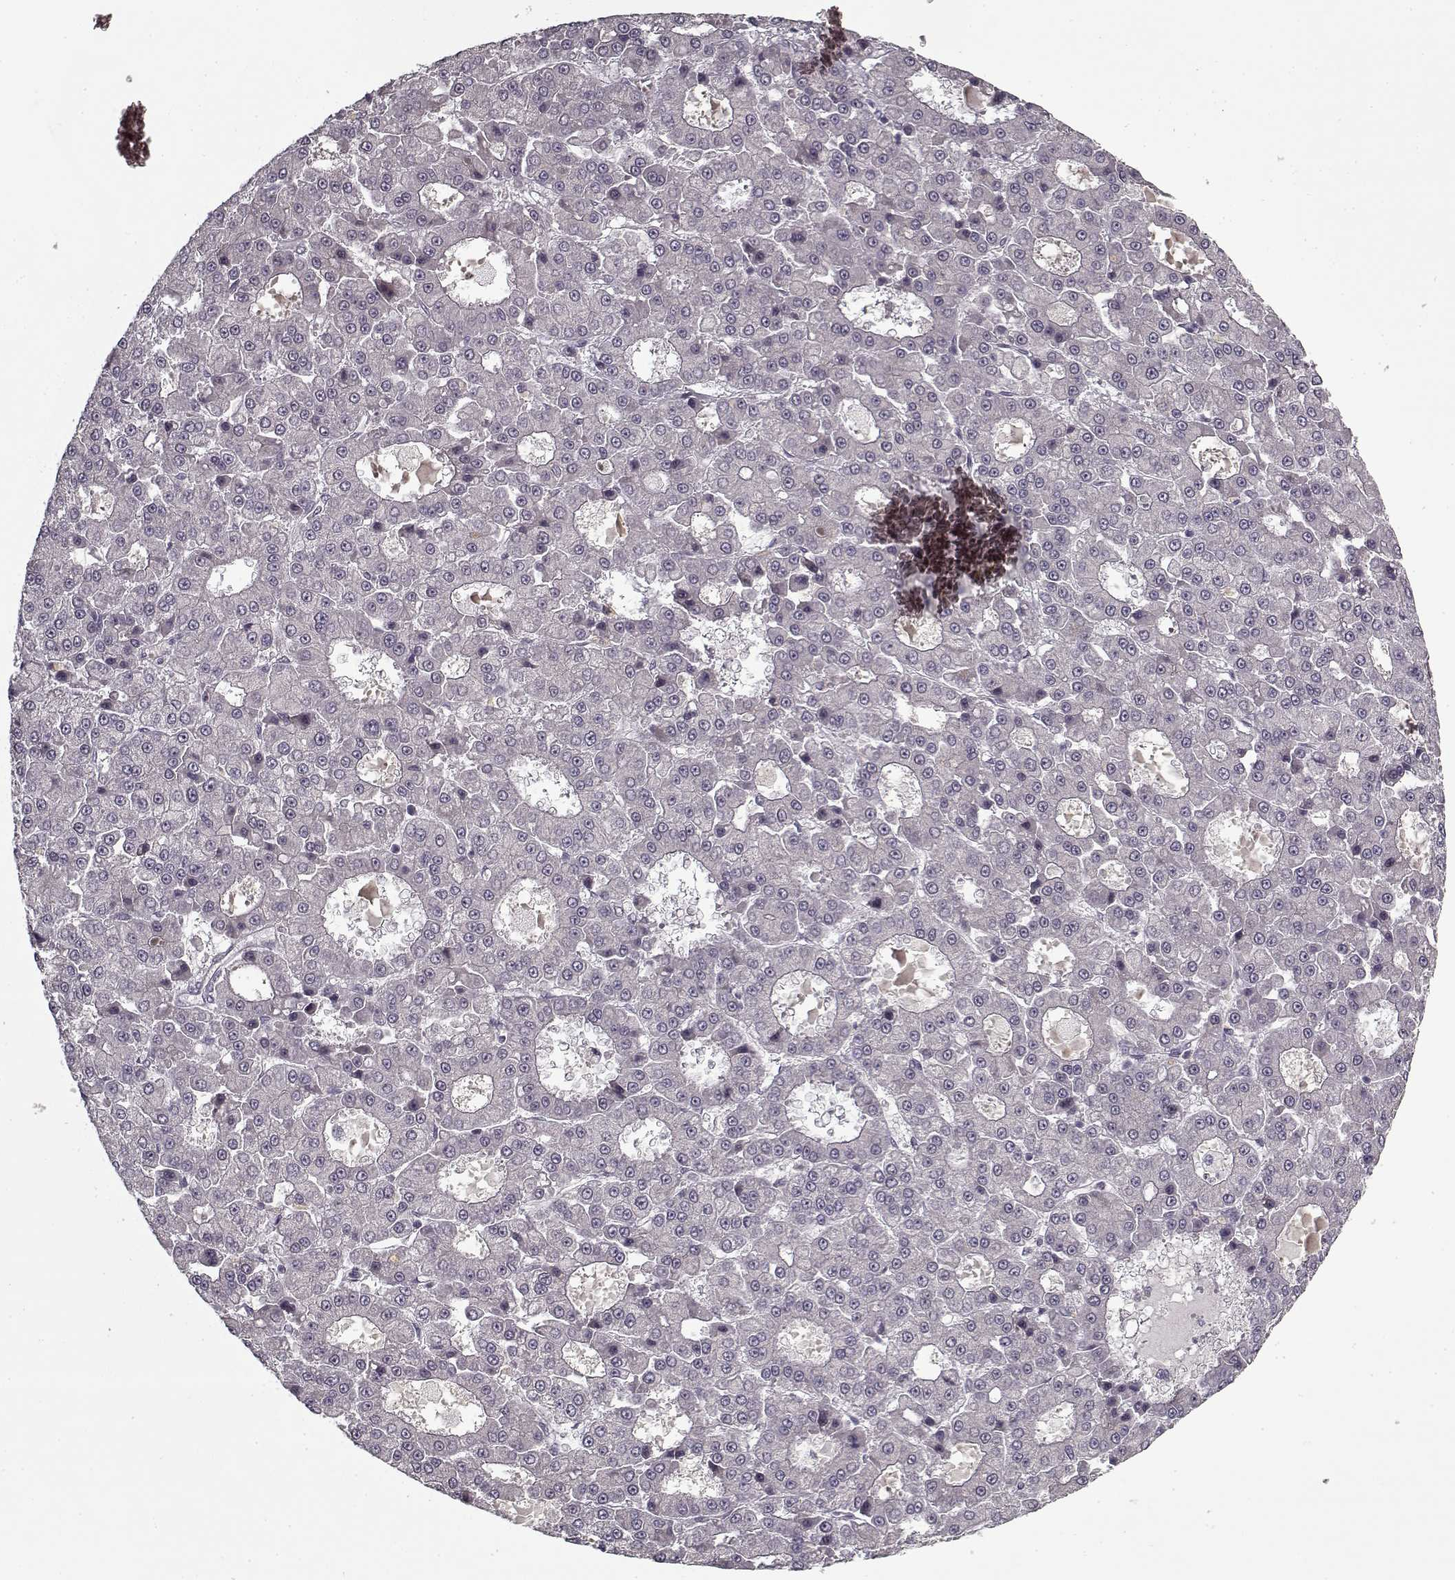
{"staining": {"intensity": "negative", "quantity": "none", "location": "none"}, "tissue": "liver cancer", "cell_type": "Tumor cells", "image_type": "cancer", "snomed": [{"axis": "morphology", "description": "Carcinoma, Hepatocellular, NOS"}, {"axis": "topography", "description": "Liver"}], "caption": "Tumor cells are negative for brown protein staining in liver cancer (hepatocellular carcinoma).", "gene": "LAMA2", "patient": {"sex": "male", "age": 70}}